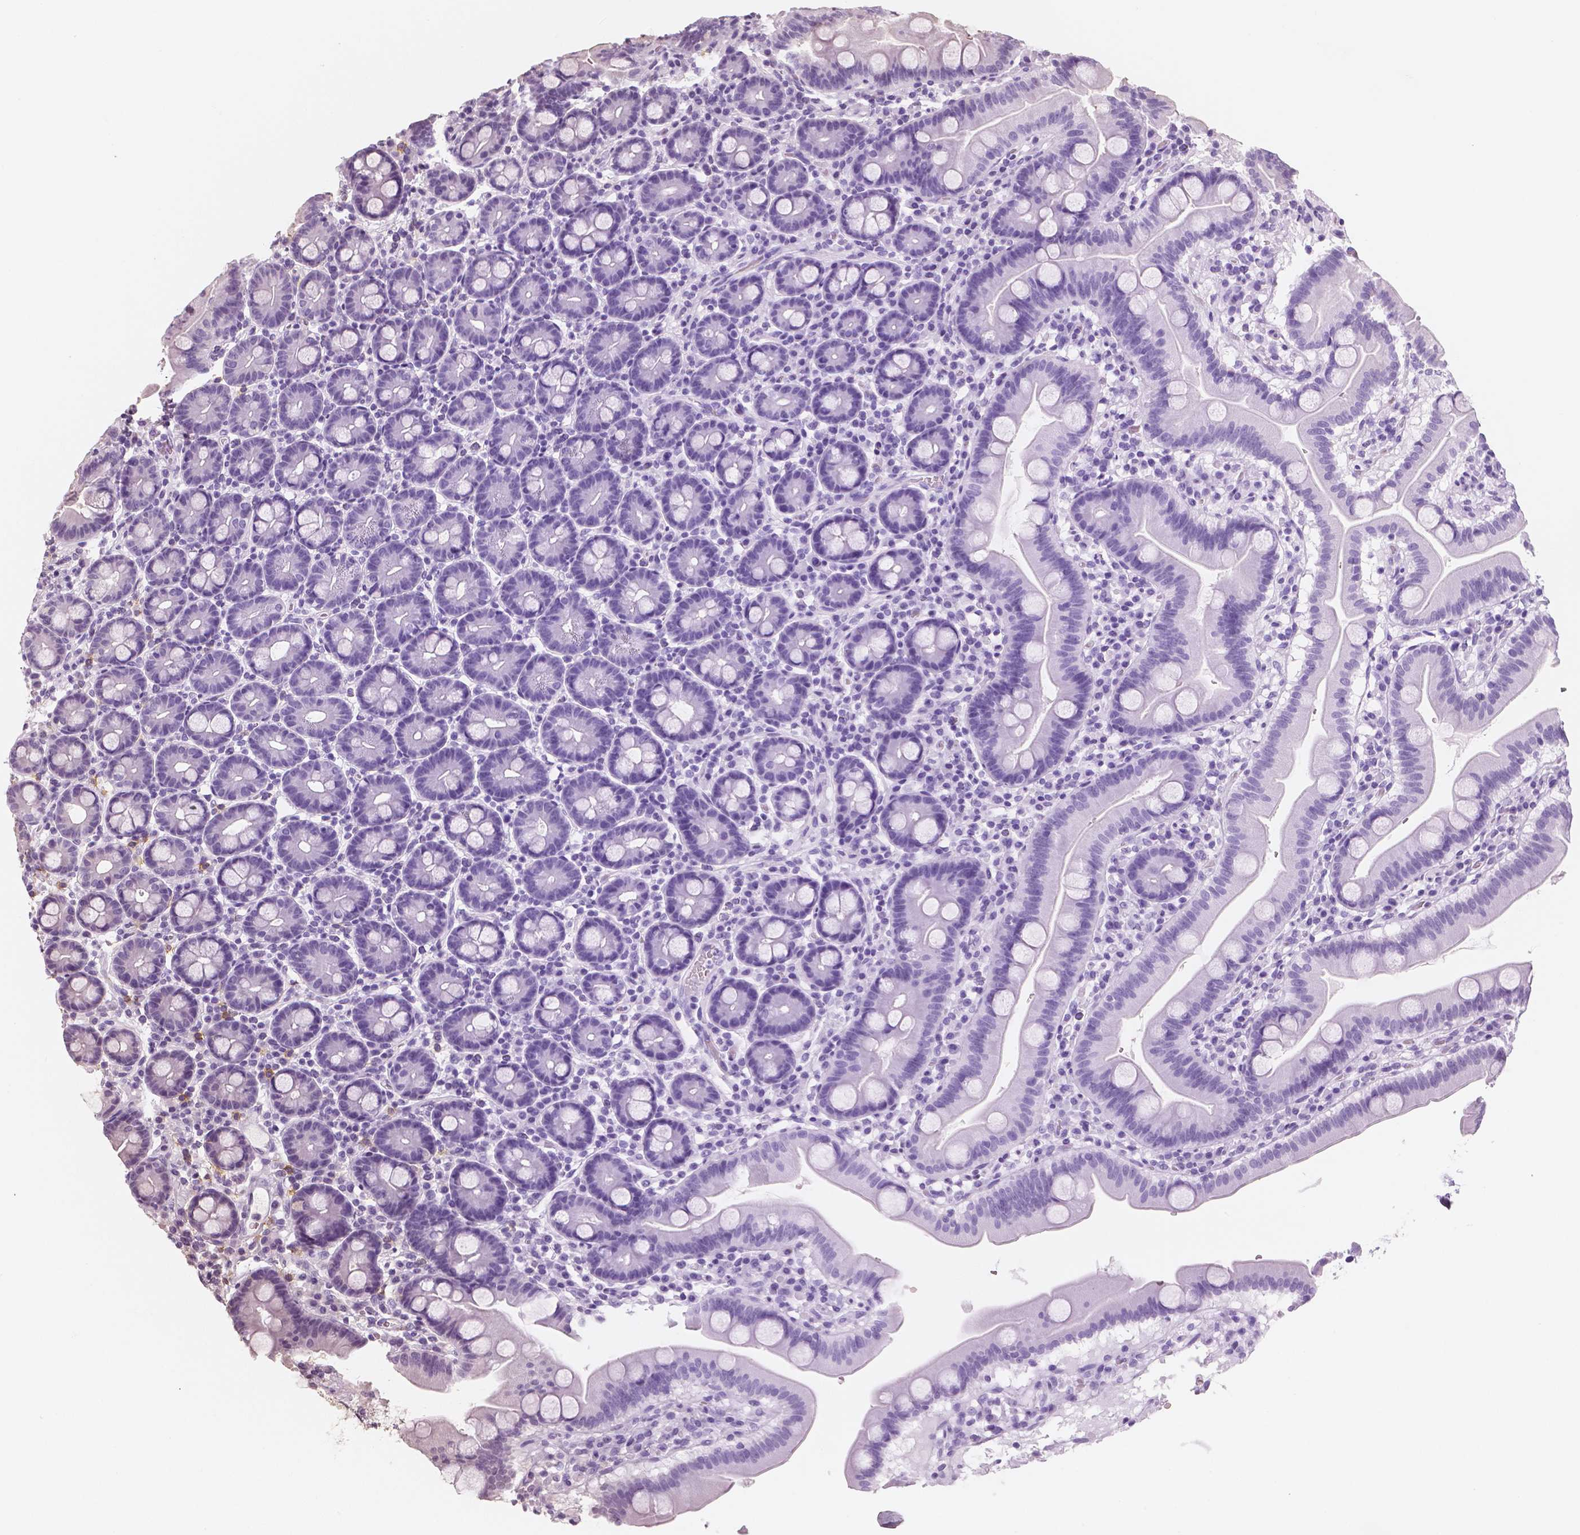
{"staining": {"intensity": "negative", "quantity": "none", "location": "none"}, "tissue": "duodenum", "cell_type": "Glandular cells", "image_type": "normal", "snomed": [{"axis": "morphology", "description": "Normal tissue, NOS"}, {"axis": "topography", "description": "Pancreas"}, {"axis": "topography", "description": "Duodenum"}], "caption": "DAB immunohistochemical staining of normal duodenum displays no significant staining in glandular cells.", "gene": "KIT", "patient": {"sex": "male", "age": 59}}